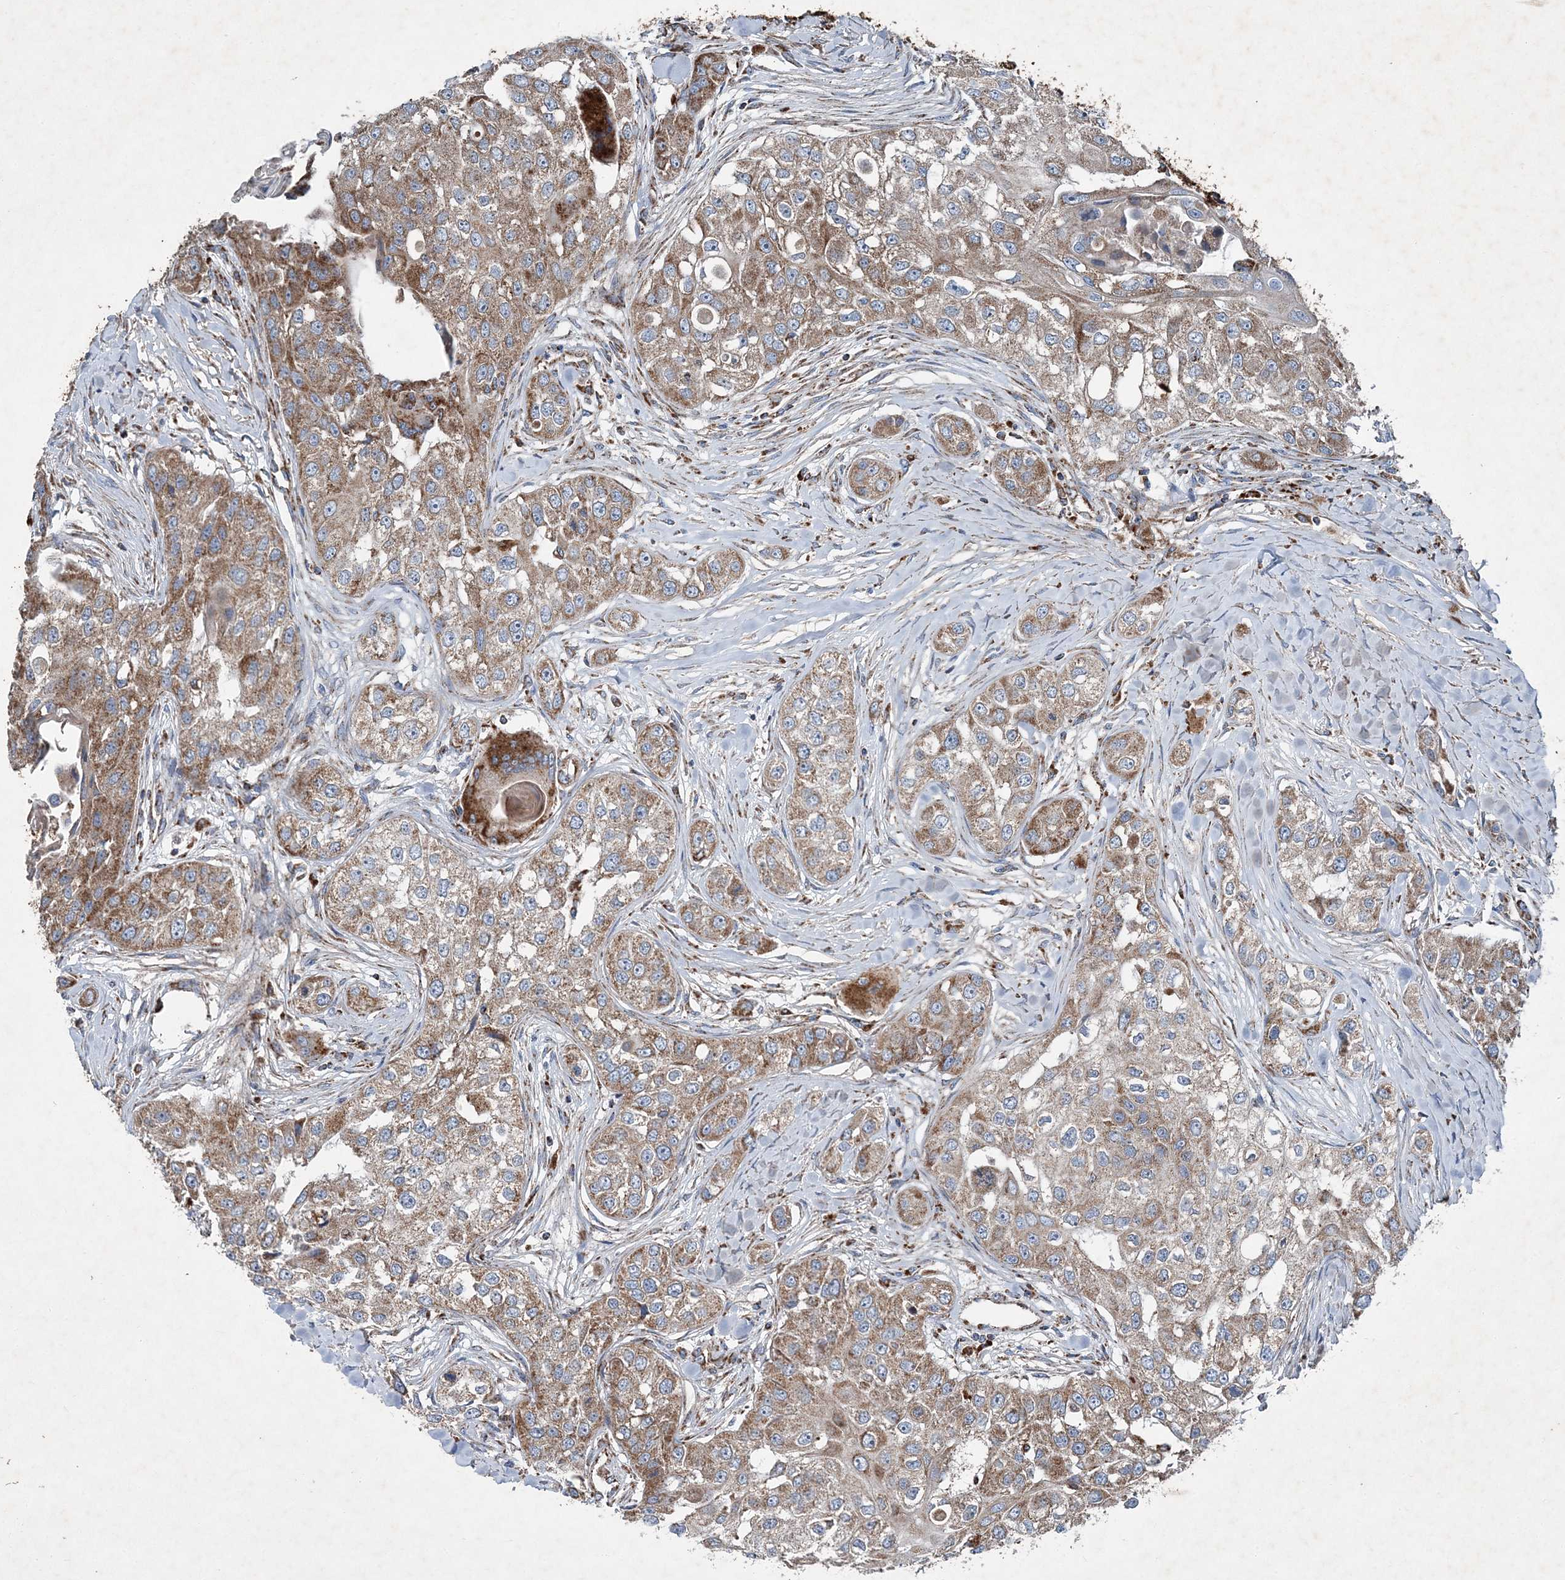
{"staining": {"intensity": "moderate", "quantity": ">75%", "location": "cytoplasmic/membranous"}, "tissue": "head and neck cancer", "cell_type": "Tumor cells", "image_type": "cancer", "snomed": [{"axis": "morphology", "description": "Normal tissue, NOS"}, {"axis": "morphology", "description": "Squamous cell carcinoma, NOS"}, {"axis": "topography", "description": "Skeletal muscle"}, {"axis": "topography", "description": "Head-Neck"}], "caption": "Head and neck cancer stained for a protein (brown) exhibits moderate cytoplasmic/membranous positive staining in approximately >75% of tumor cells.", "gene": "SPAG16", "patient": {"sex": "male", "age": 51}}